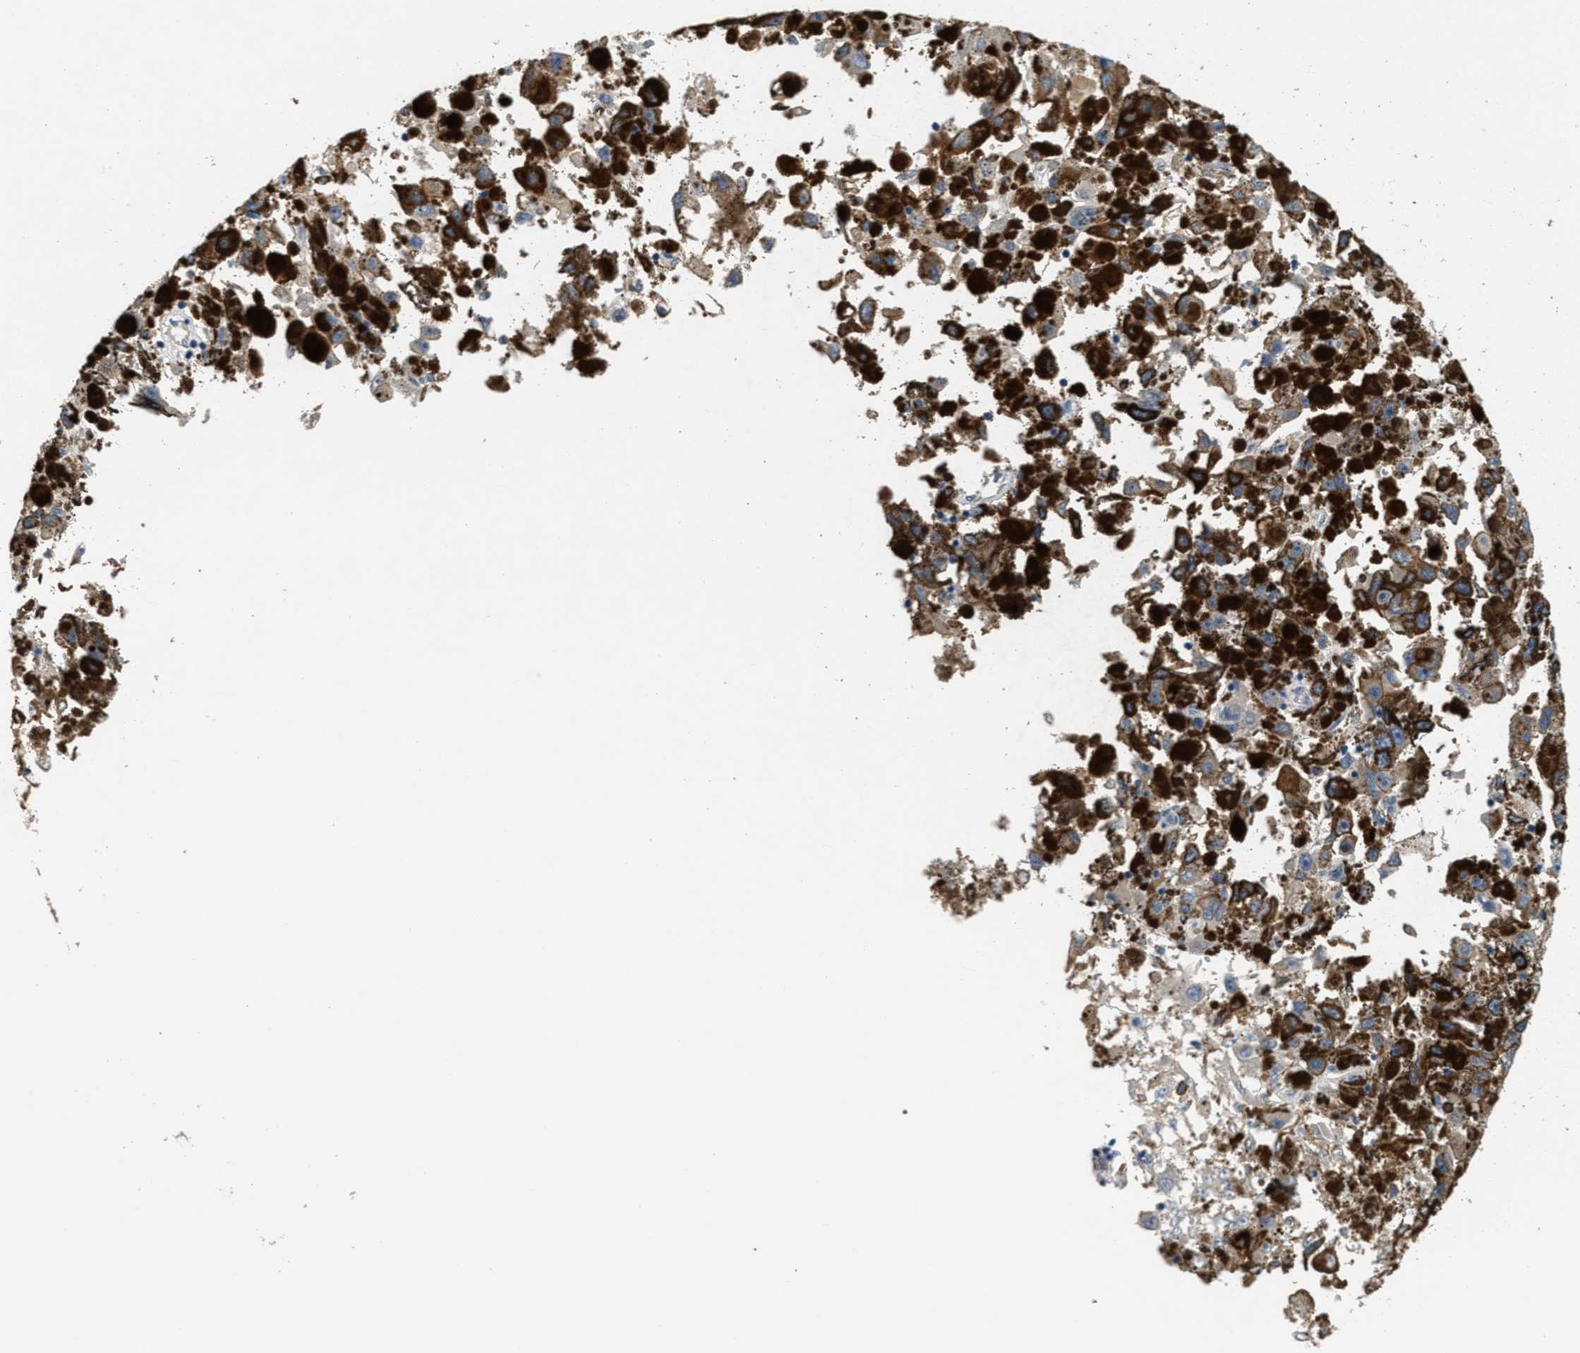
{"staining": {"intensity": "negative", "quantity": "none", "location": "none"}, "tissue": "melanoma", "cell_type": "Tumor cells", "image_type": "cancer", "snomed": [{"axis": "morphology", "description": "Malignant melanoma, NOS"}, {"axis": "topography", "description": "Skin"}], "caption": "Melanoma stained for a protein using immunohistochemistry exhibits no staining tumor cells.", "gene": "DGKE", "patient": {"sex": "female", "age": 104}}